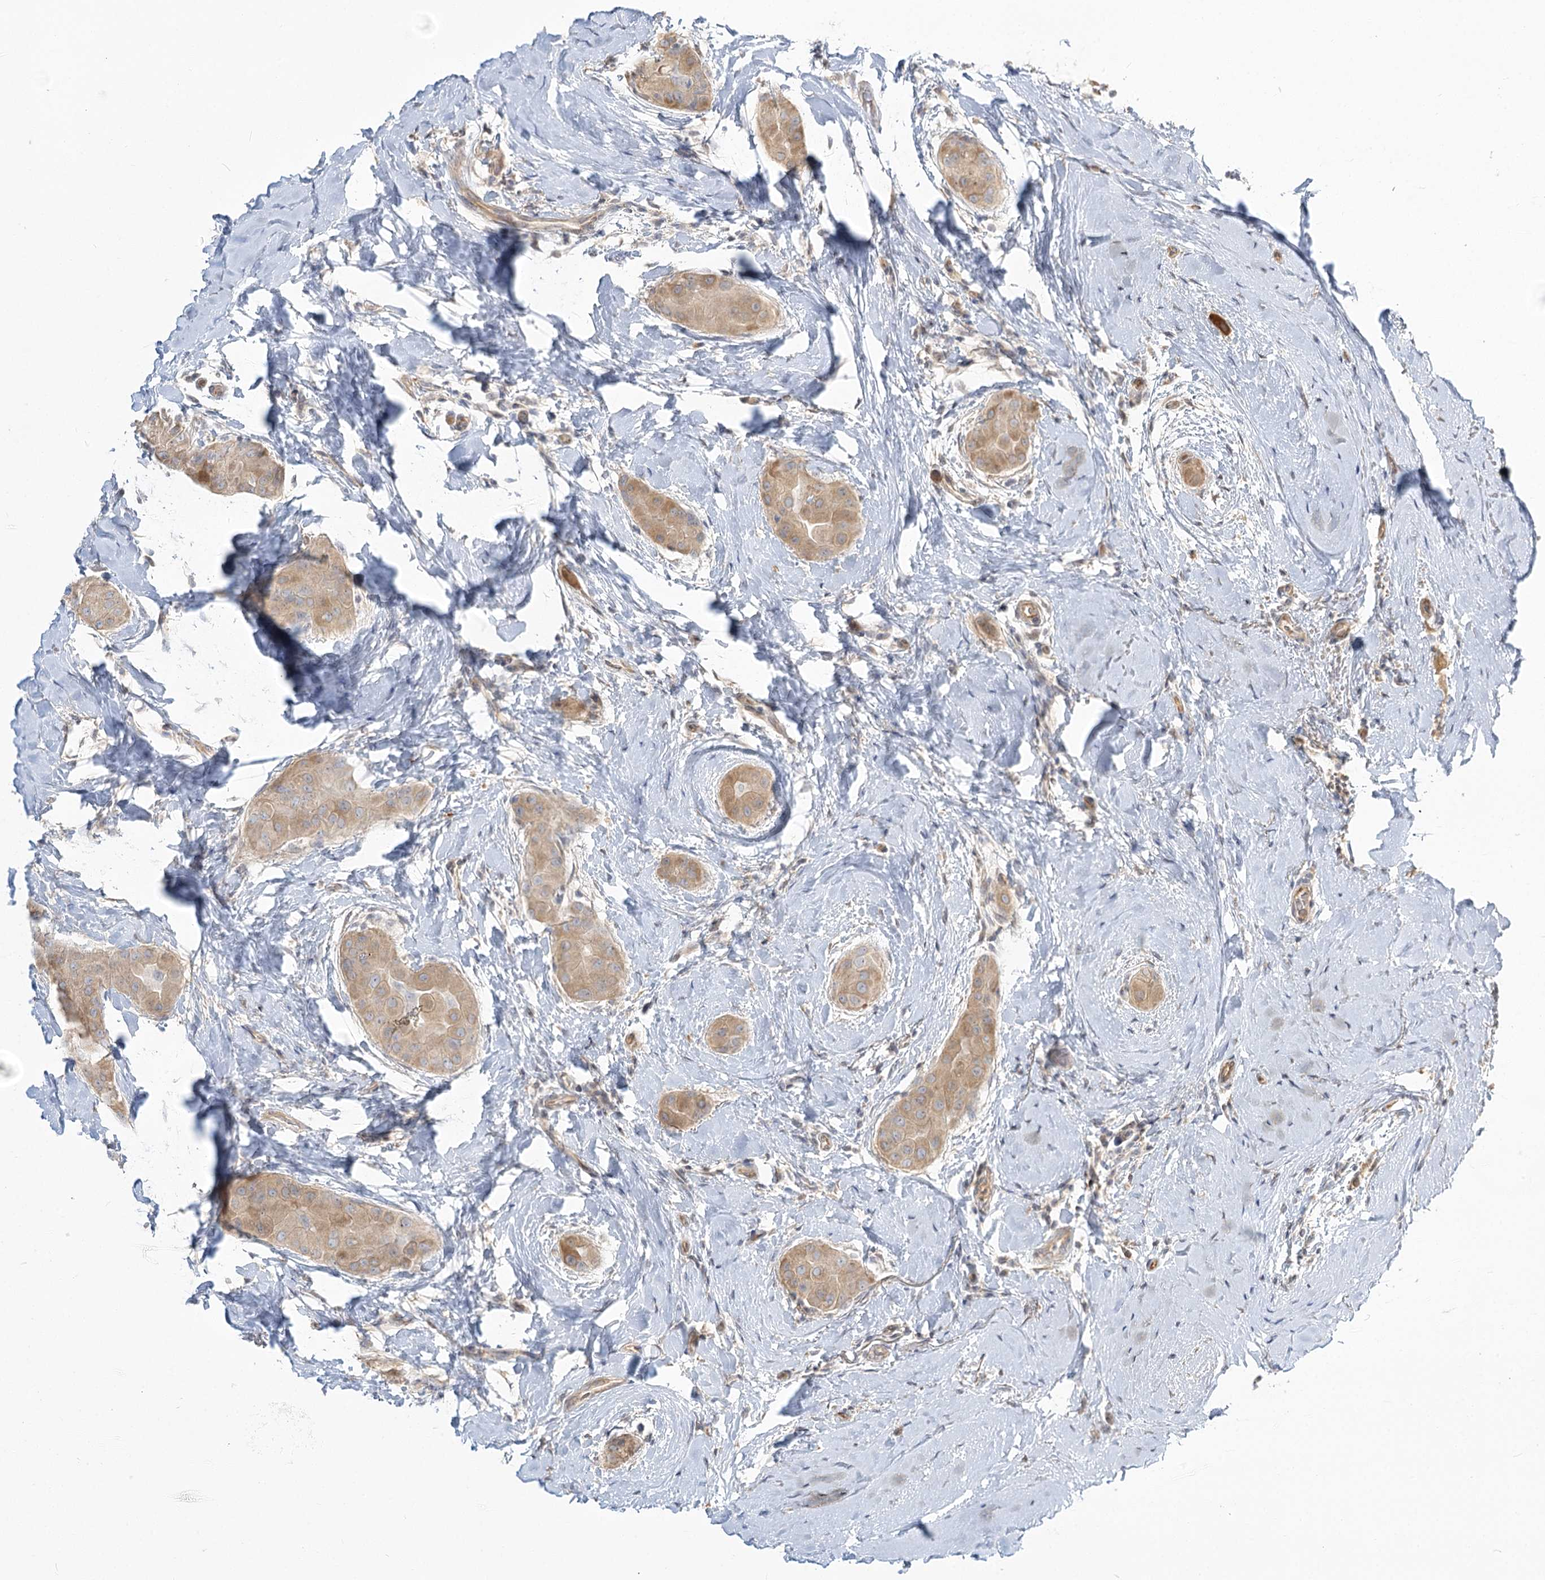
{"staining": {"intensity": "moderate", "quantity": ">75%", "location": "cytoplasmic/membranous"}, "tissue": "thyroid cancer", "cell_type": "Tumor cells", "image_type": "cancer", "snomed": [{"axis": "morphology", "description": "Papillary adenocarcinoma, NOS"}, {"axis": "topography", "description": "Thyroid gland"}], "caption": "The immunohistochemical stain shows moderate cytoplasmic/membranous staining in tumor cells of thyroid papillary adenocarcinoma tissue.", "gene": "GUCY2C", "patient": {"sex": "male", "age": 33}}